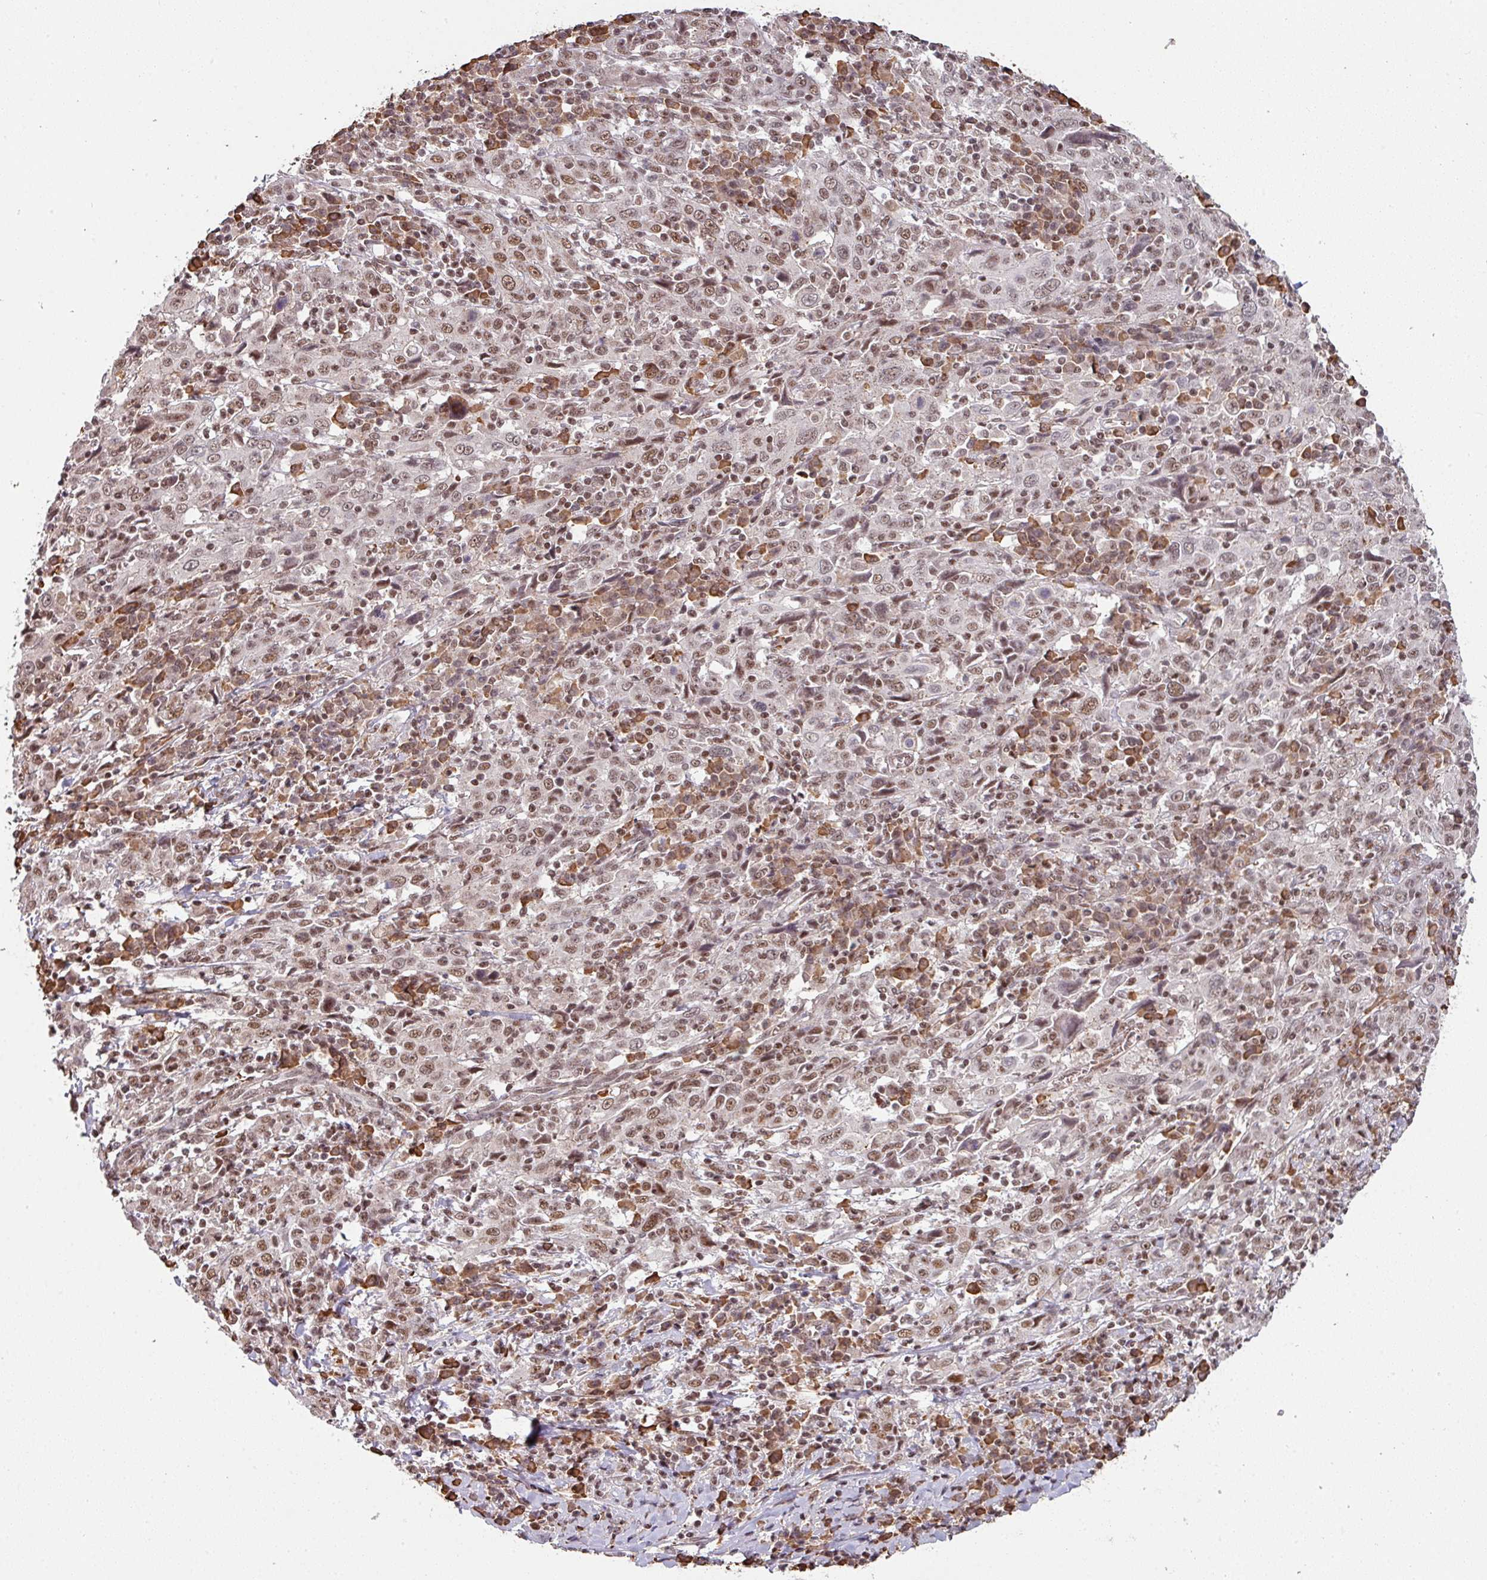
{"staining": {"intensity": "moderate", "quantity": ">75%", "location": "nuclear"}, "tissue": "cervical cancer", "cell_type": "Tumor cells", "image_type": "cancer", "snomed": [{"axis": "morphology", "description": "Squamous cell carcinoma, NOS"}, {"axis": "topography", "description": "Cervix"}], "caption": "Brown immunohistochemical staining in cervical cancer displays moderate nuclear staining in approximately >75% of tumor cells.", "gene": "PHF23", "patient": {"sex": "female", "age": 46}}